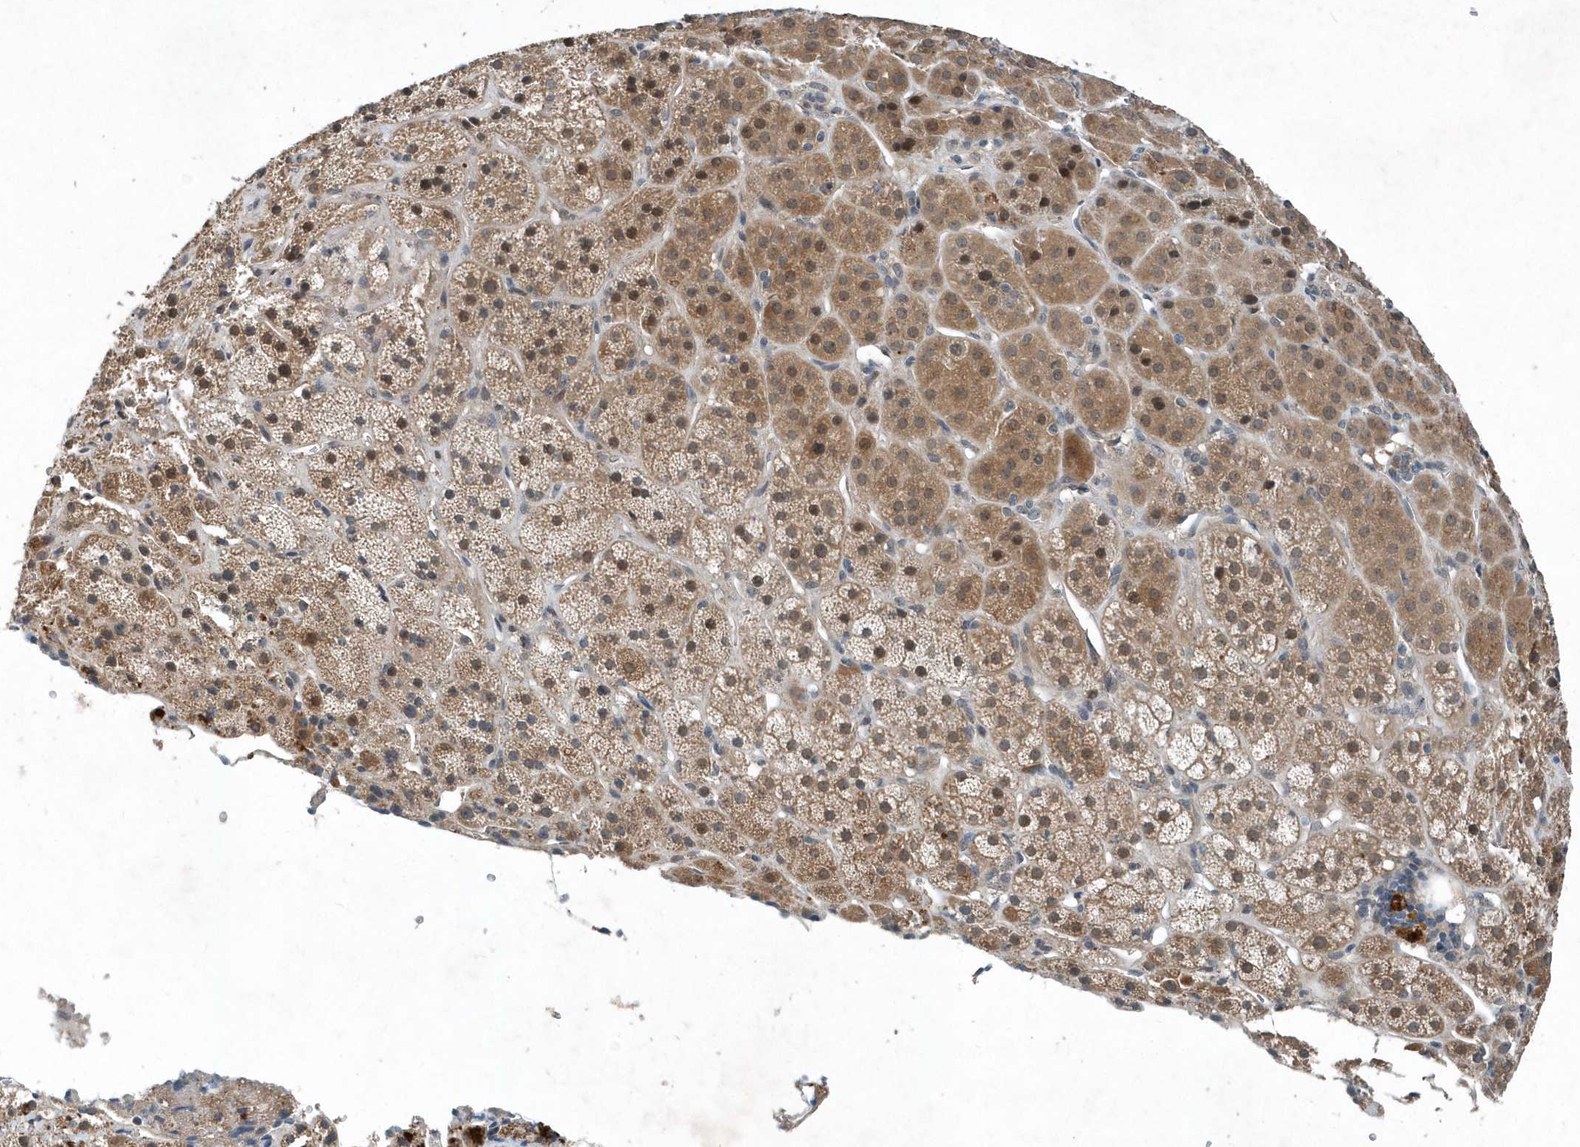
{"staining": {"intensity": "moderate", "quantity": ">75%", "location": "cytoplasmic/membranous,nuclear"}, "tissue": "adrenal gland", "cell_type": "Glandular cells", "image_type": "normal", "snomed": [{"axis": "morphology", "description": "Normal tissue, NOS"}, {"axis": "topography", "description": "Adrenal gland"}], "caption": "Protein analysis of benign adrenal gland displays moderate cytoplasmic/membranous,nuclear positivity in about >75% of glandular cells.", "gene": "SCFD2", "patient": {"sex": "female", "age": 57}}